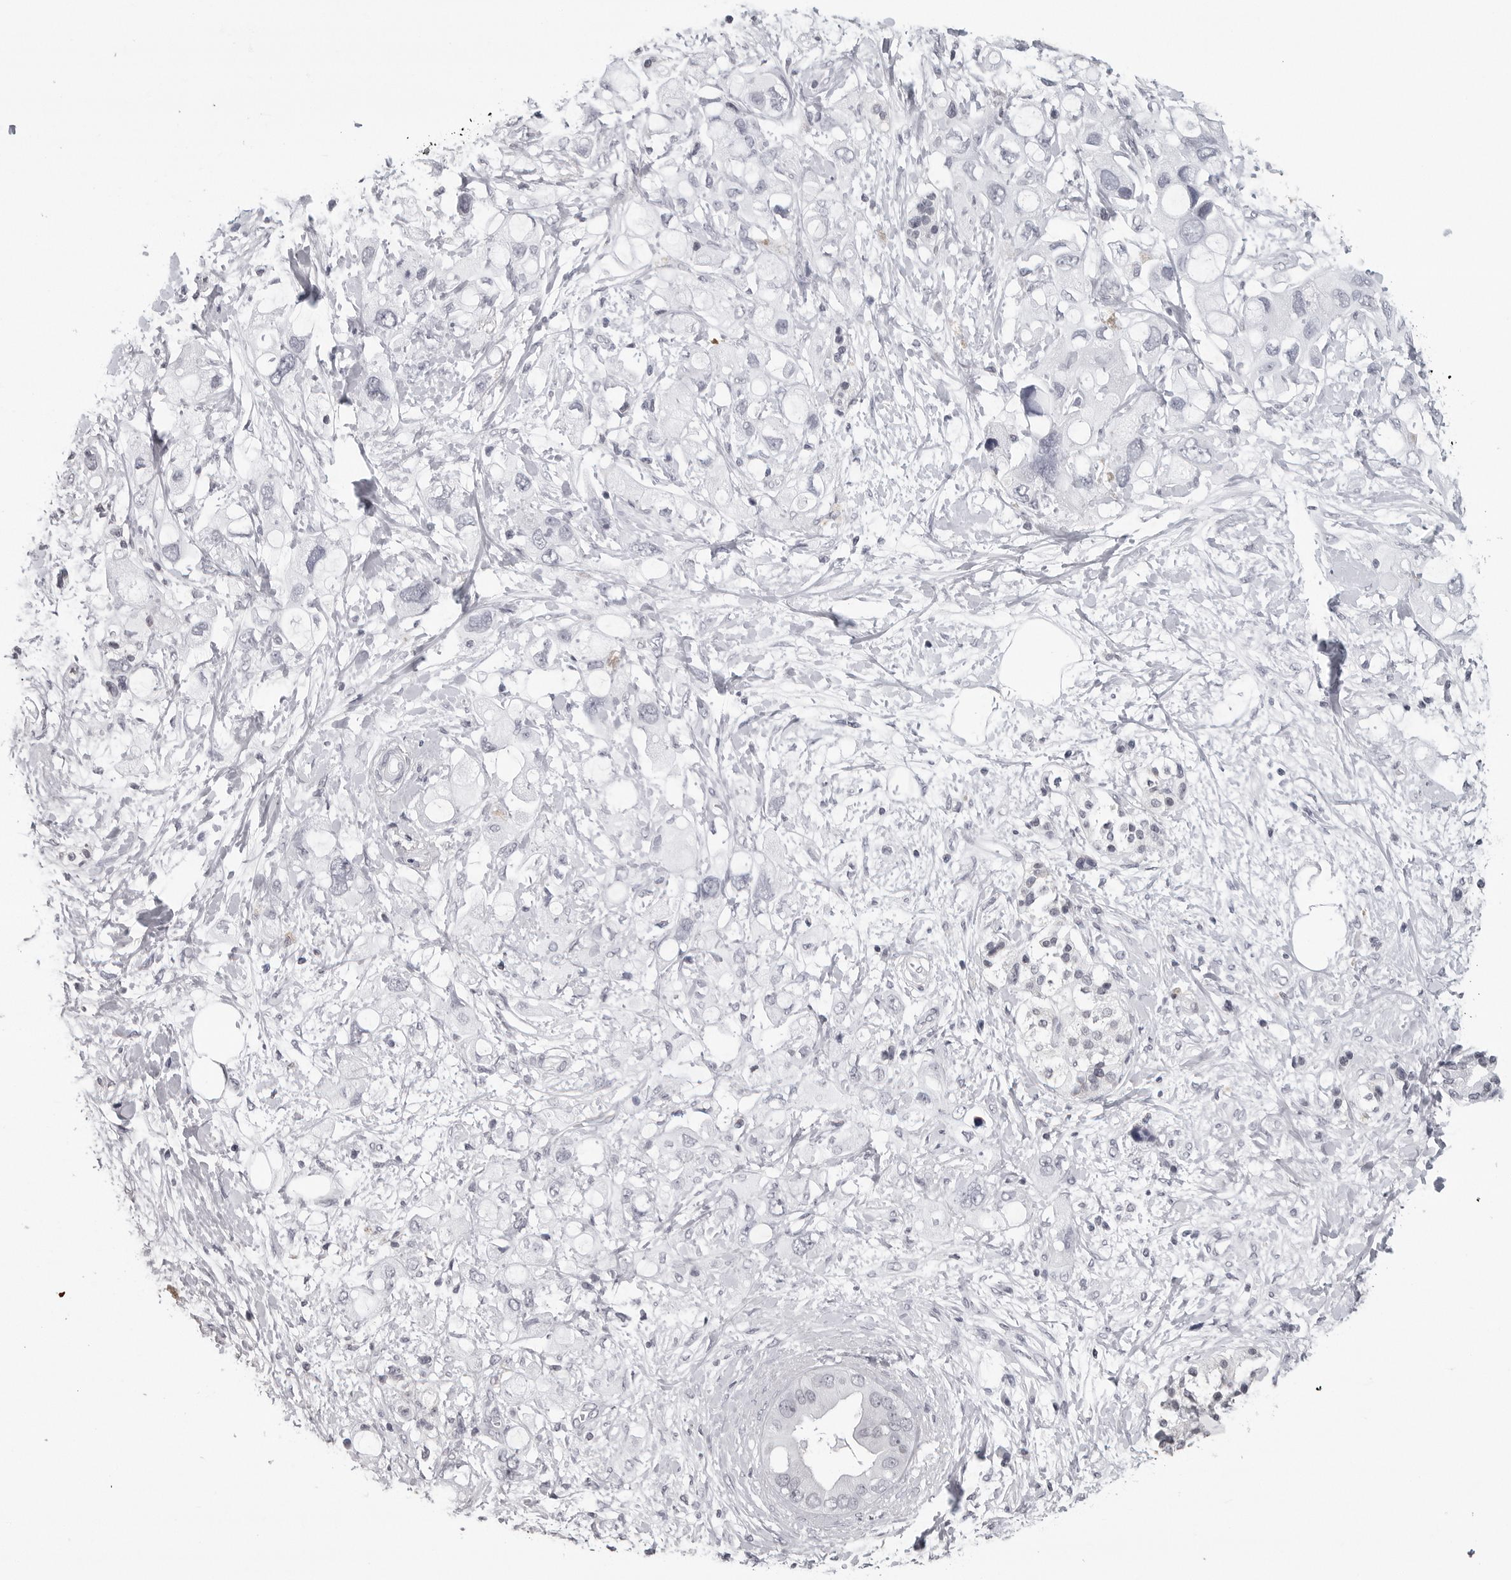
{"staining": {"intensity": "negative", "quantity": "none", "location": "none"}, "tissue": "pancreatic cancer", "cell_type": "Tumor cells", "image_type": "cancer", "snomed": [{"axis": "morphology", "description": "Adenocarcinoma, NOS"}, {"axis": "topography", "description": "Pancreas"}], "caption": "Immunohistochemical staining of pancreatic cancer reveals no significant positivity in tumor cells. (Stains: DAB immunohistochemistry with hematoxylin counter stain, Microscopy: brightfield microscopy at high magnification).", "gene": "DDX54", "patient": {"sex": "female", "age": 56}}